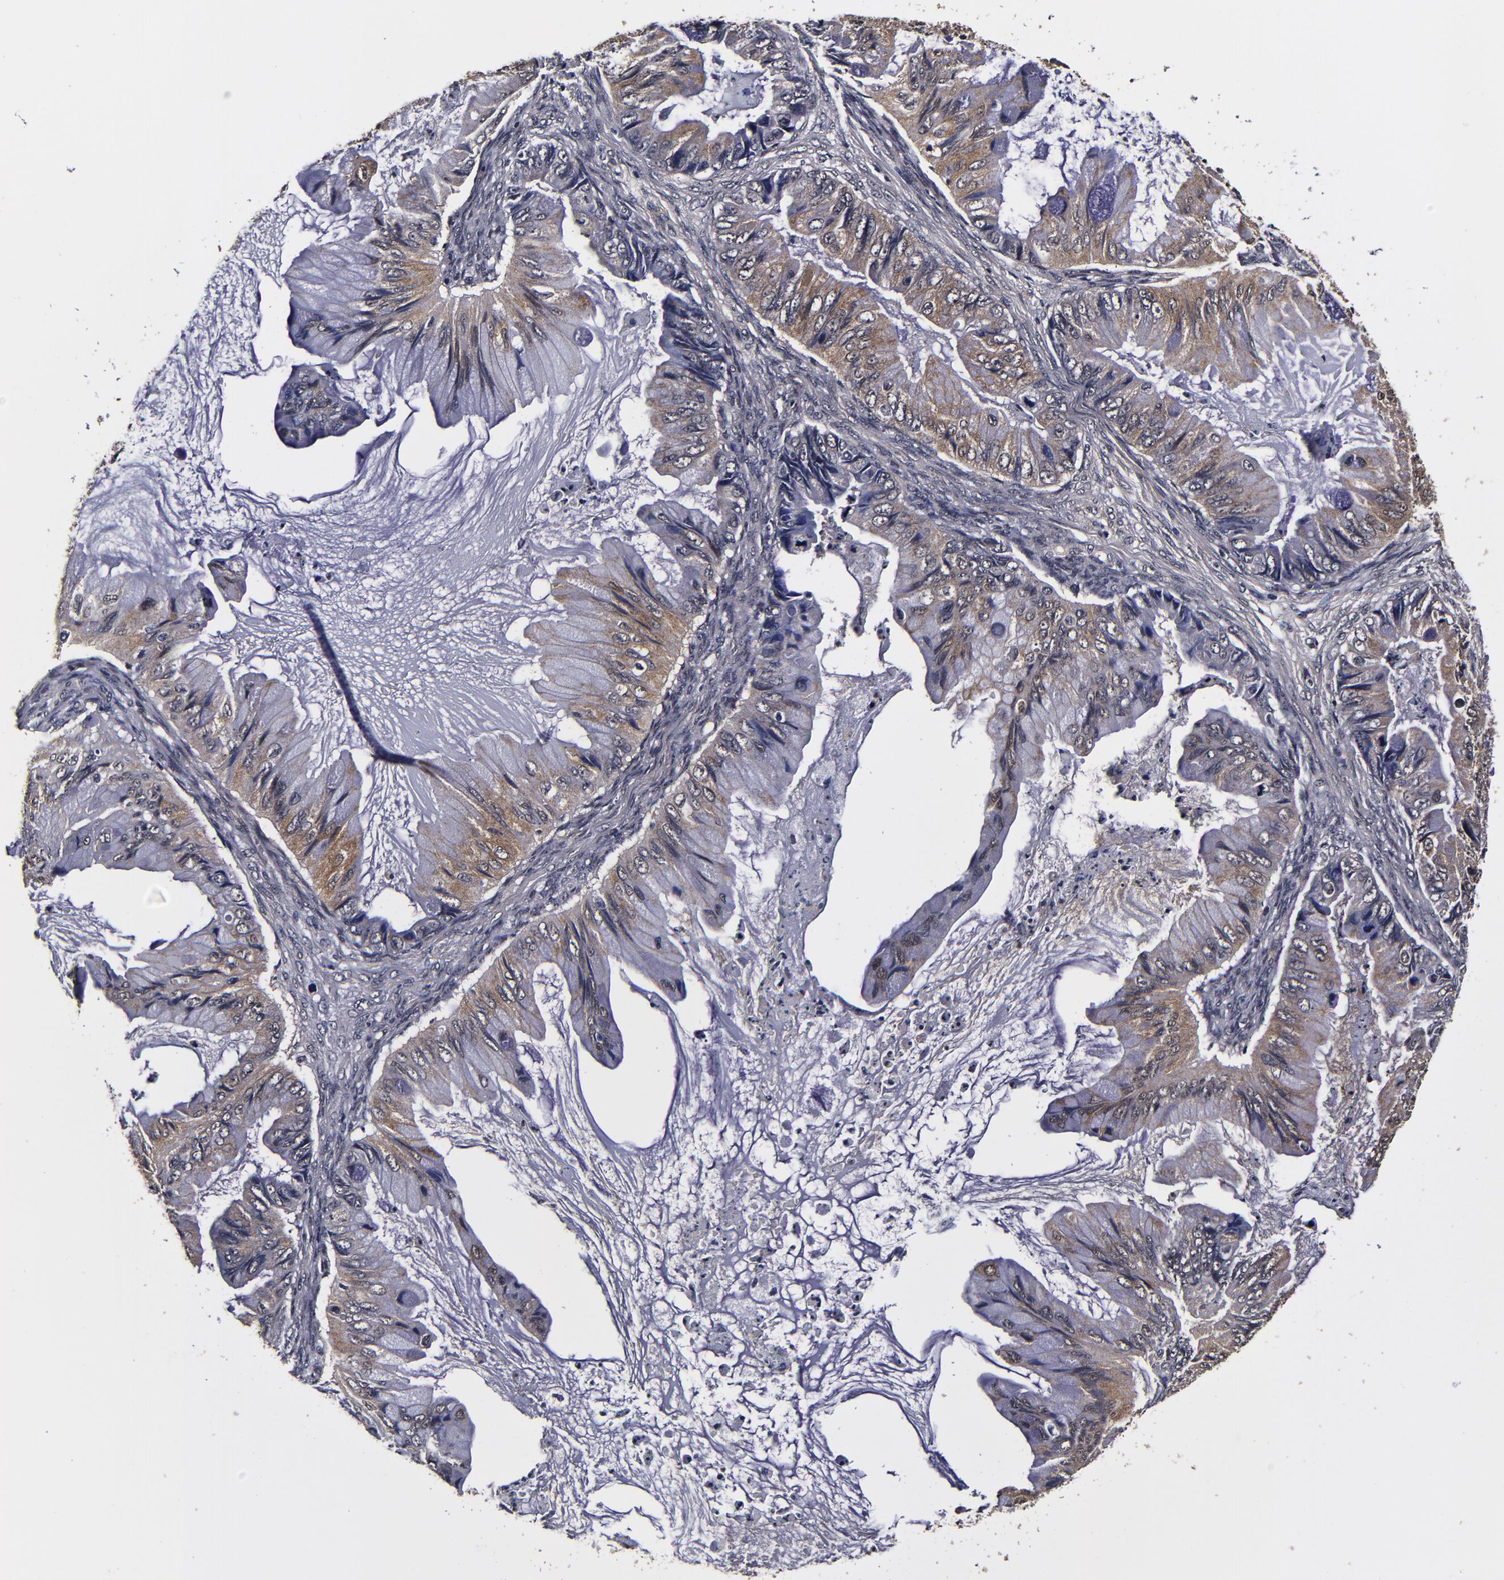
{"staining": {"intensity": "moderate", "quantity": ">75%", "location": "cytoplasmic/membranous"}, "tissue": "ovarian cancer", "cell_type": "Tumor cells", "image_type": "cancer", "snomed": [{"axis": "morphology", "description": "Cystadenocarcinoma, mucinous, NOS"}, {"axis": "topography", "description": "Ovary"}], "caption": "Moderate cytoplasmic/membranous staining is appreciated in about >75% of tumor cells in ovarian cancer.", "gene": "MMP15", "patient": {"sex": "female", "age": 36}}